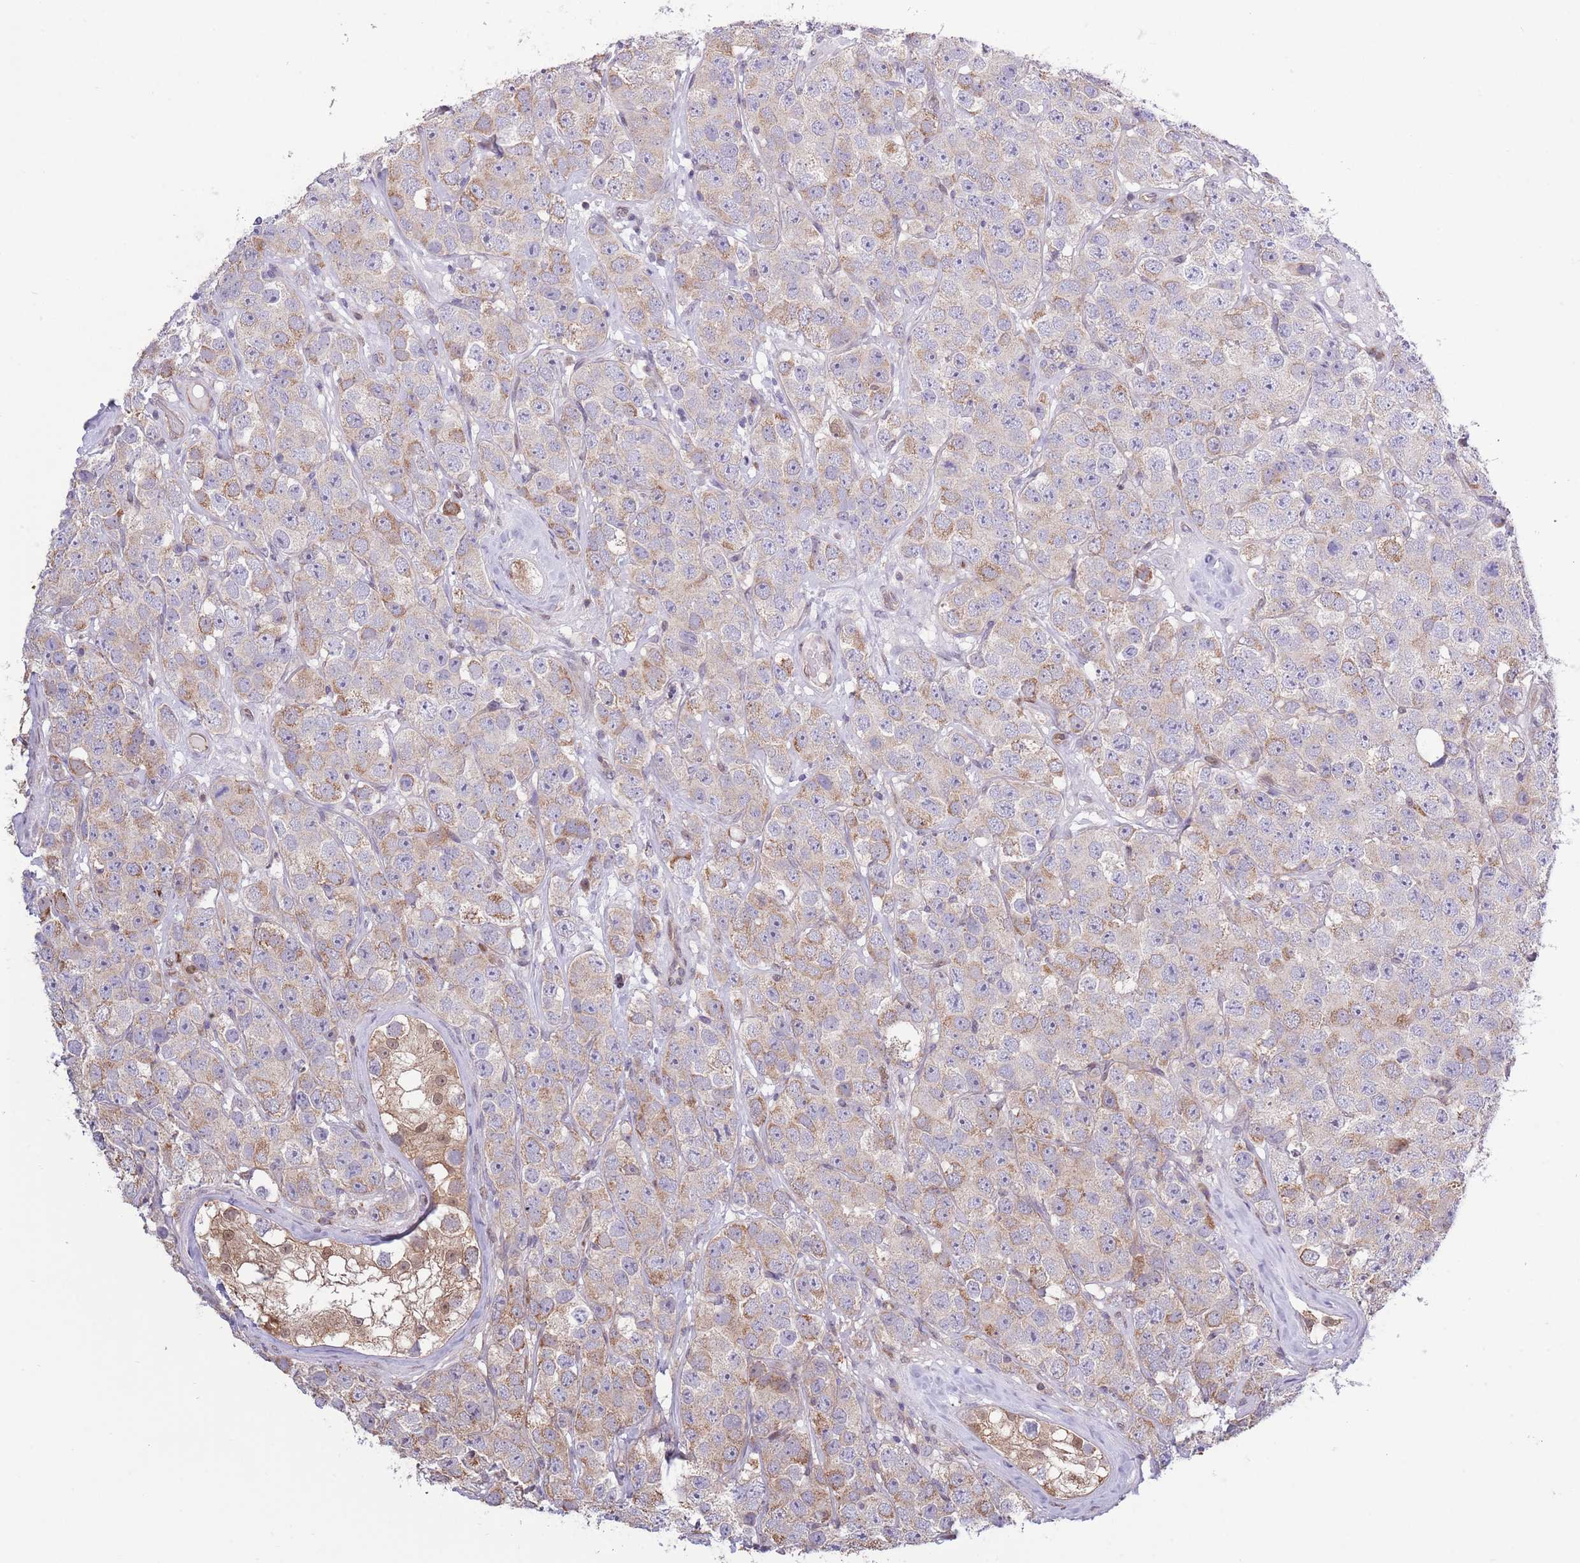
{"staining": {"intensity": "weak", "quantity": "25%-75%", "location": "cytoplasmic/membranous"}, "tissue": "testis cancer", "cell_type": "Tumor cells", "image_type": "cancer", "snomed": [{"axis": "morphology", "description": "Seminoma, NOS"}, {"axis": "topography", "description": "Testis"}], "caption": "Testis seminoma stained with immunohistochemistry exhibits weak cytoplasmic/membranous positivity in about 25%-75% of tumor cells.", "gene": "ARL2BP", "patient": {"sex": "male", "age": 28}}